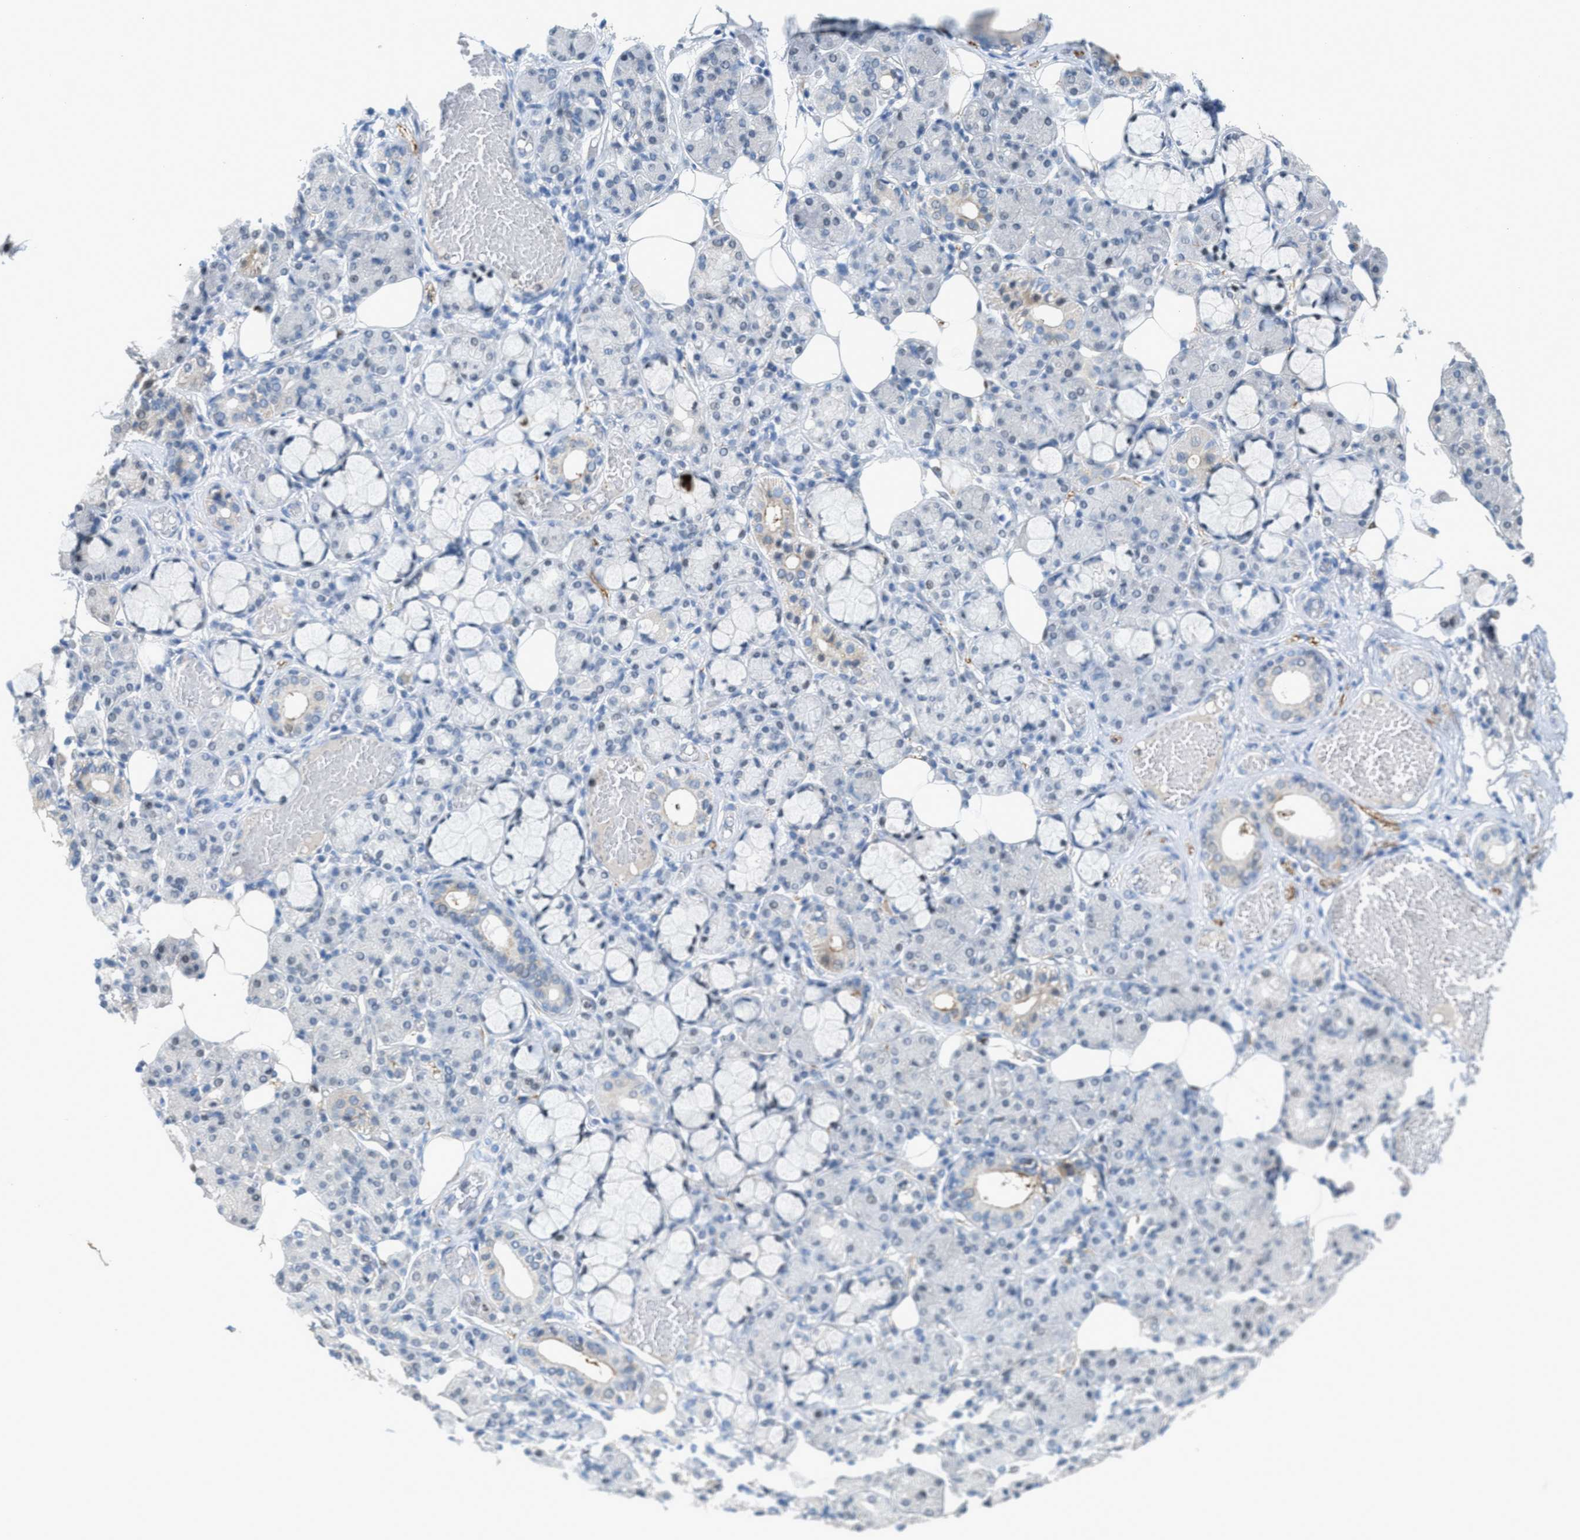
{"staining": {"intensity": "weak", "quantity": "<25%", "location": "cytoplasmic/membranous"}, "tissue": "salivary gland", "cell_type": "Glandular cells", "image_type": "normal", "snomed": [{"axis": "morphology", "description": "Normal tissue, NOS"}, {"axis": "topography", "description": "Salivary gland"}], "caption": "This is a photomicrograph of immunohistochemistry staining of benign salivary gland, which shows no expression in glandular cells.", "gene": "PPM1D", "patient": {"sex": "male", "age": 63}}